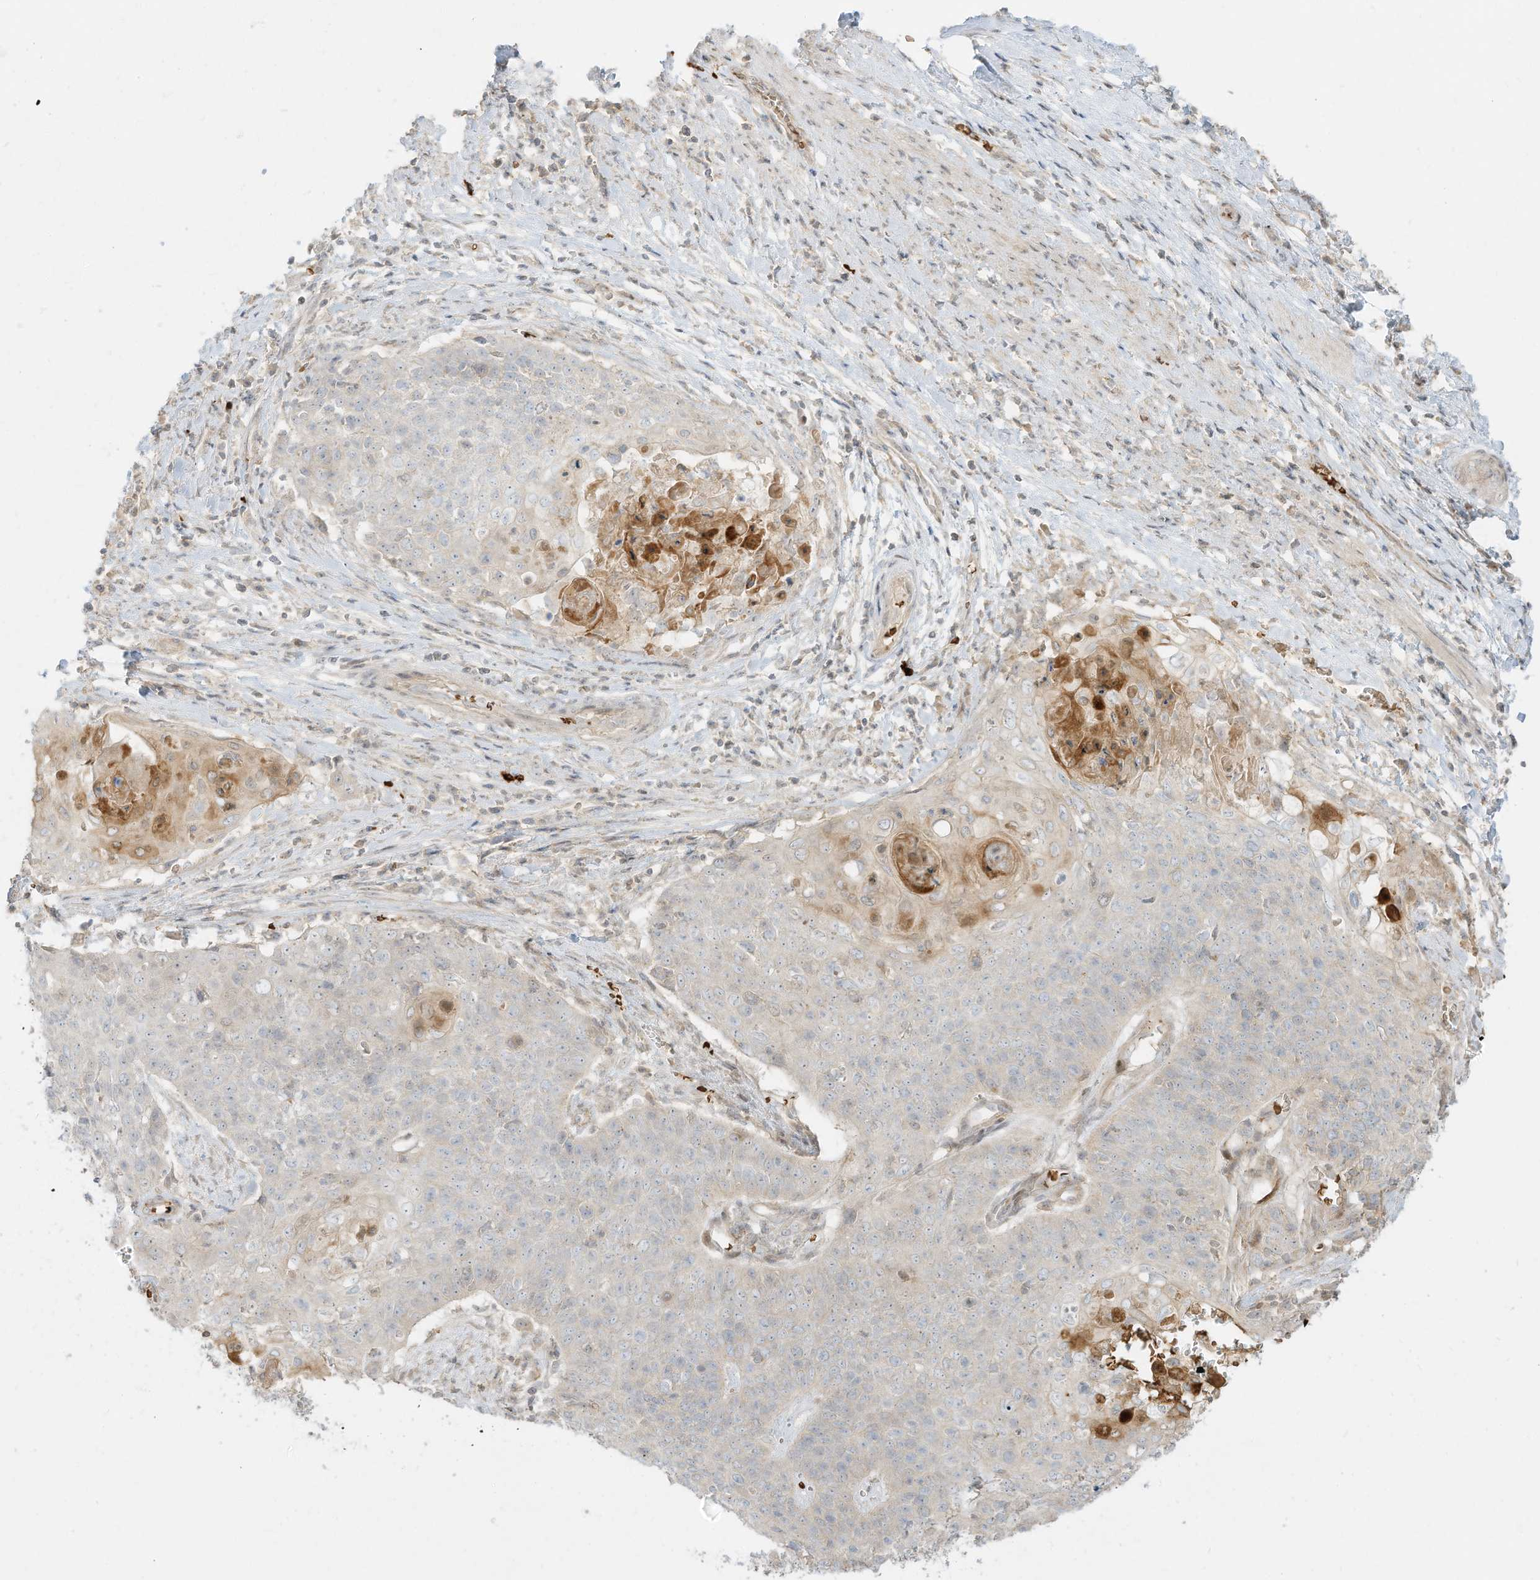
{"staining": {"intensity": "weak", "quantity": "<25%", "location": "cytoplasmic/membranous"}, "tissue": "cervical cancer", "cell_type": "Tumor cells", "image_type": "cancer", "snomed": [{"axis": "morphology", "description": "Squamous cell carcinoma, NOS"}, {"axis": "topography", "description": "Cervix"}], "caption": "The immunohistochemistry (IHC) micrograph has no significant positivity in tumor cells of cervical squamous cell carcinoma tissue.", "gene": "OFD1", "patient": {"sex": "female", "age": 39}}